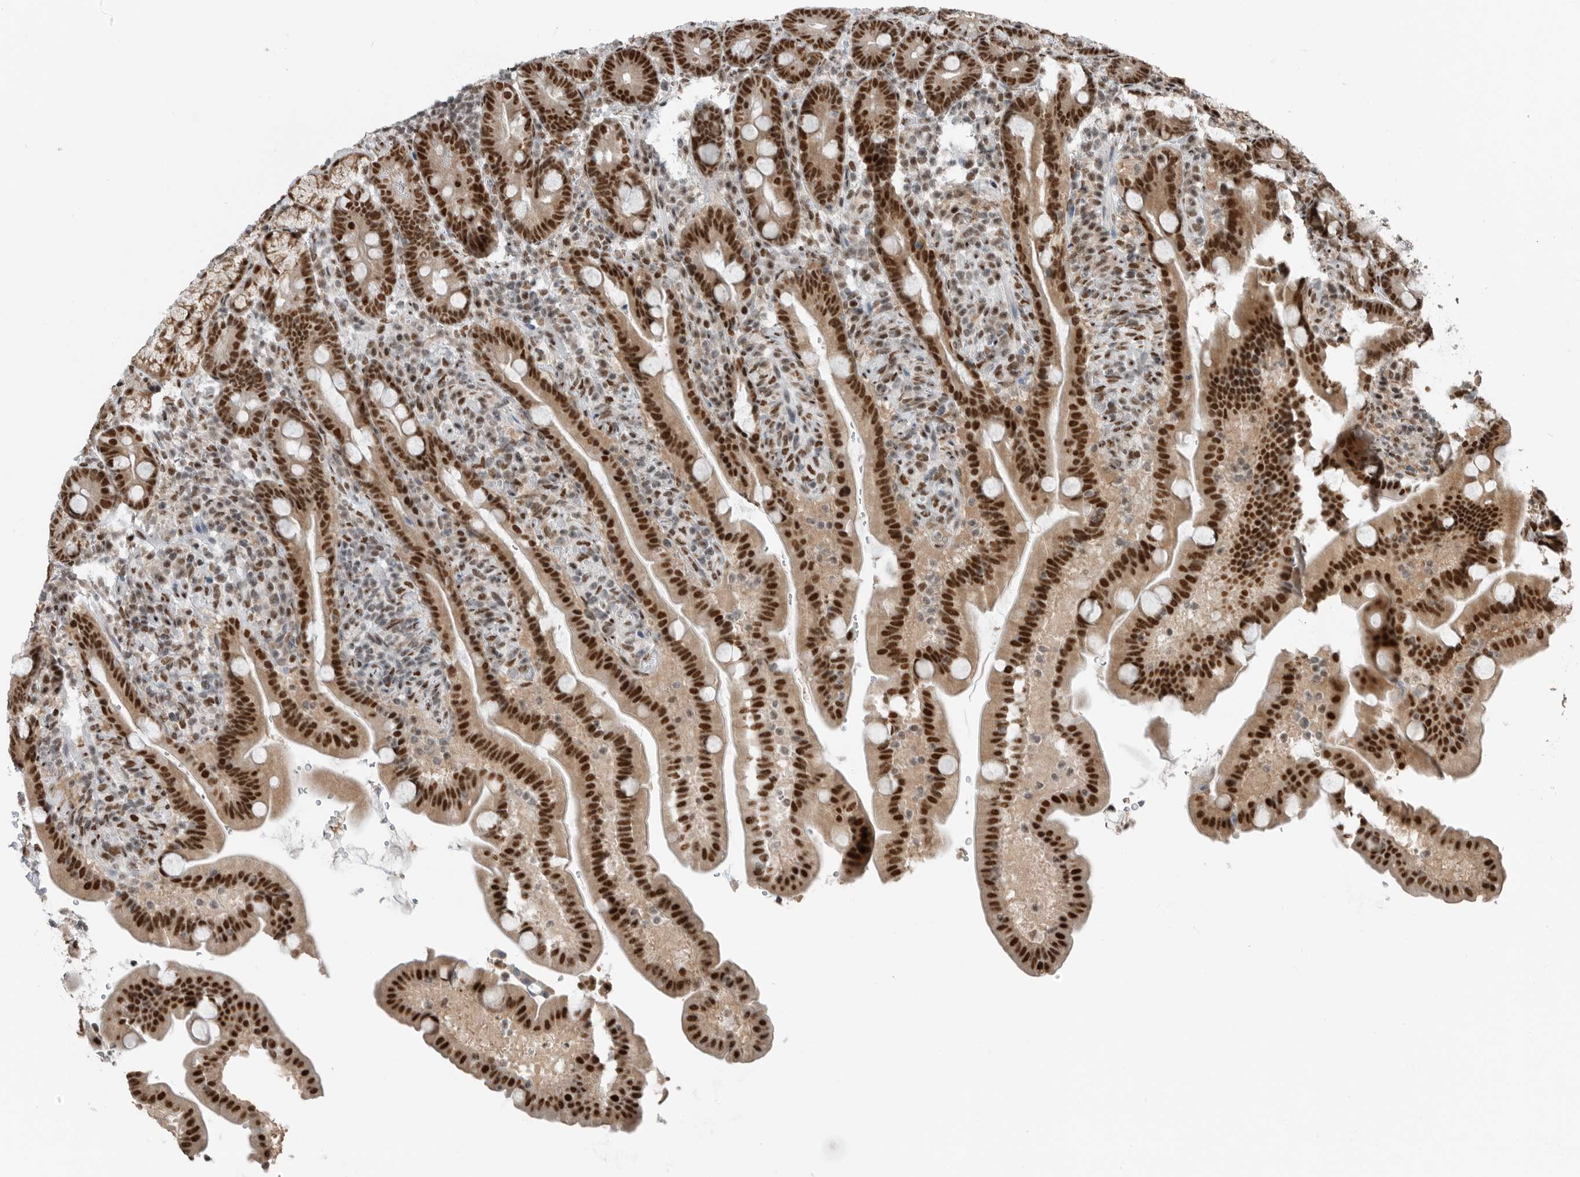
{"staining": {"intensity": "strong", "quantity": ">75%", "location": "nuclear"}, "tissue": "duodenum", "cell_type": "Glandular cells", "image_type": "normal", "snomed": [{"axis": "morphology", "description": "Normal tissue, NOS"}, {"axis": "topography", "description": "Duodenum"}], "caption": "DAB (3,3'-diaminobenzidine) immunohistochemical staining of normal duodenum shows strong nuclear protein staining in about >75% of glandular cells. The protein of interest is shown in brown color, while the nuclei are stained blue.", "gene": "BLZF1", "patient": {"sex": "male", "age": 54}}